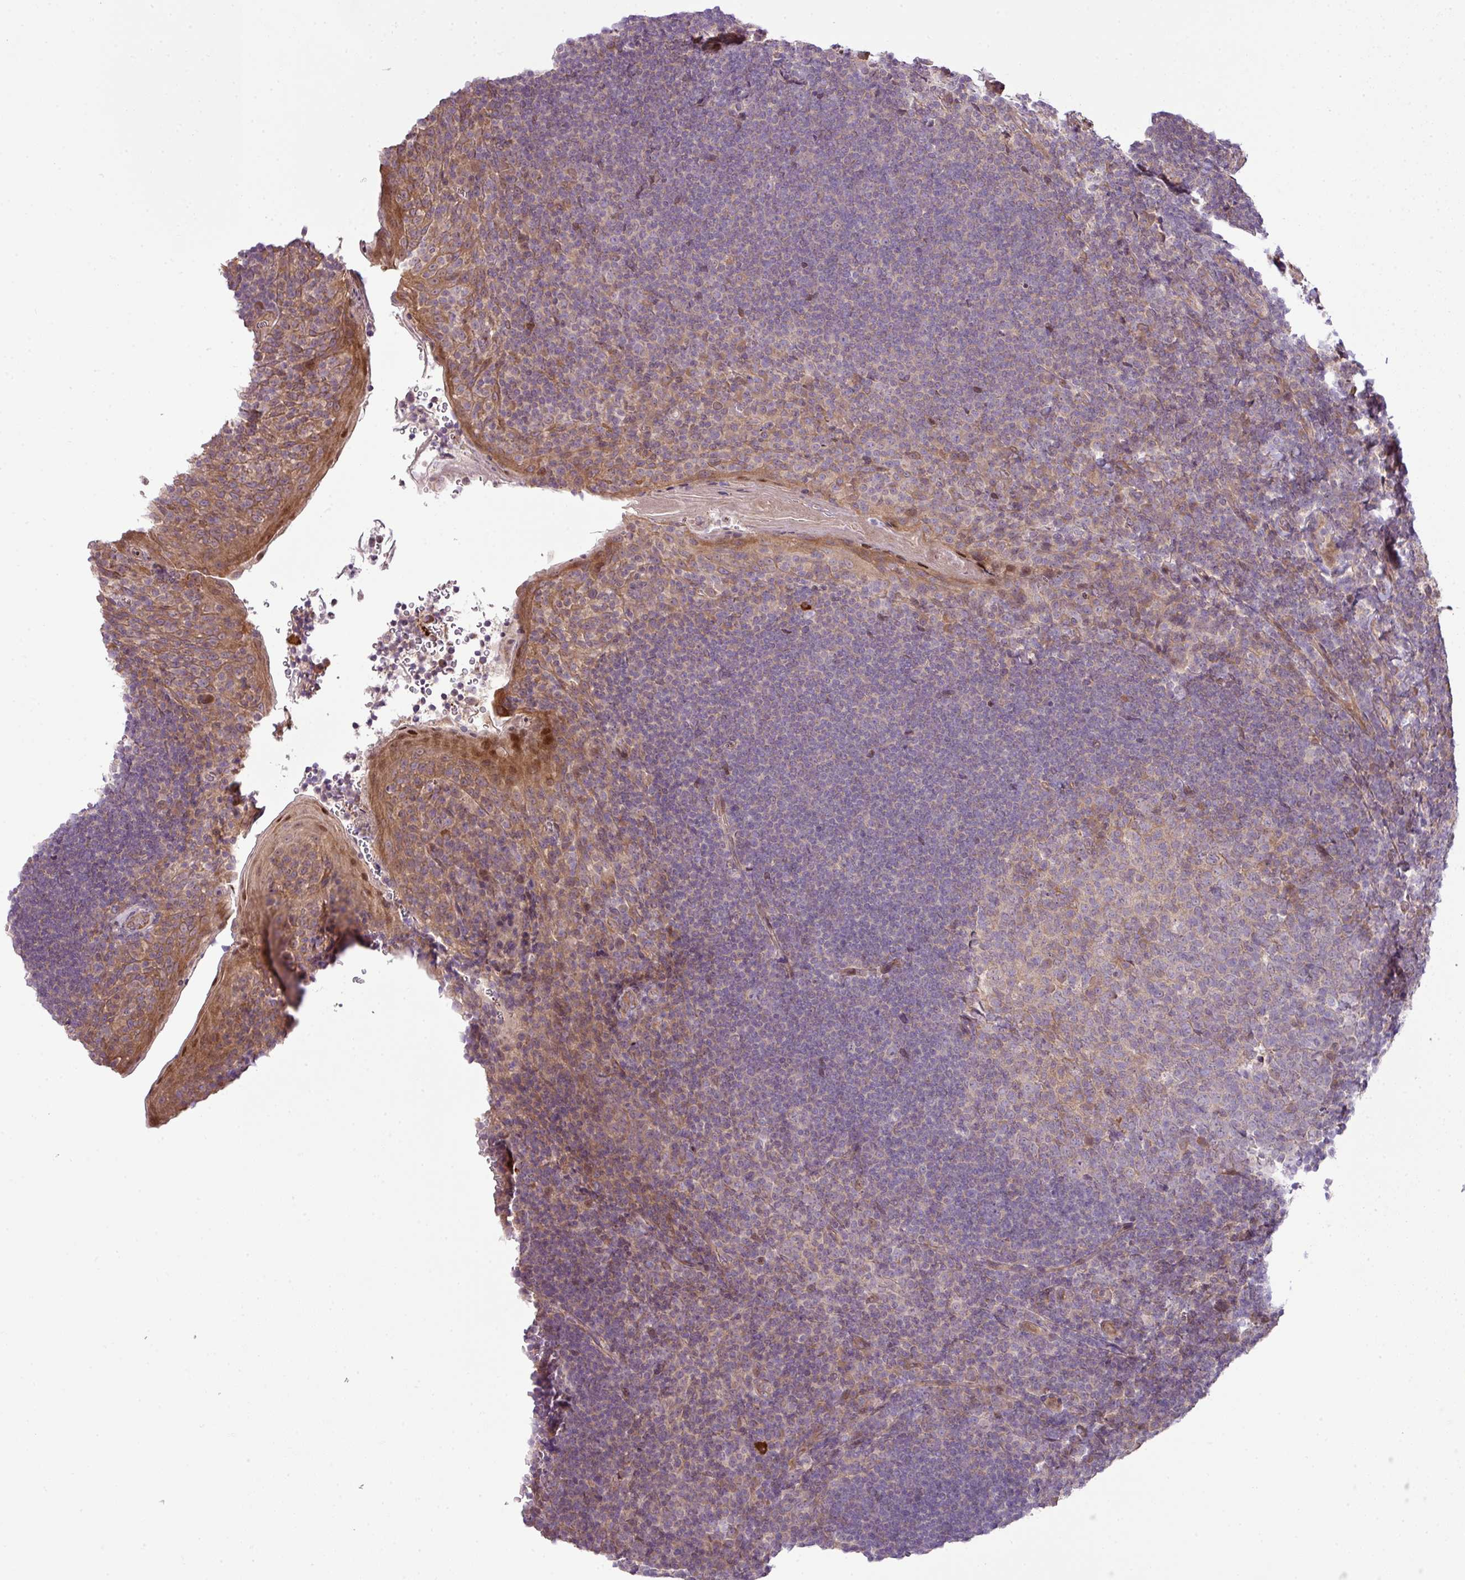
{"staining": {"intensity": "moderate", "quantity": "<25%", "location": "cytoplasmic/membranous"}, "tissue": "tonsil", "cell_type": "Germinal center cells", "image_type": "normal", "snomed": [{"axis": "morphology", "description": "Normal tissue, NOS"}, {"axis": "topography", "description": "Tonsil"}], "caption": "Tonsil stained with a brown dye reveals moderate cytoplasmic/membranous positive expression in about <25% of germinal center cells.", "gene": "COX18", "patient": {"sex": "male", "age": 27}}